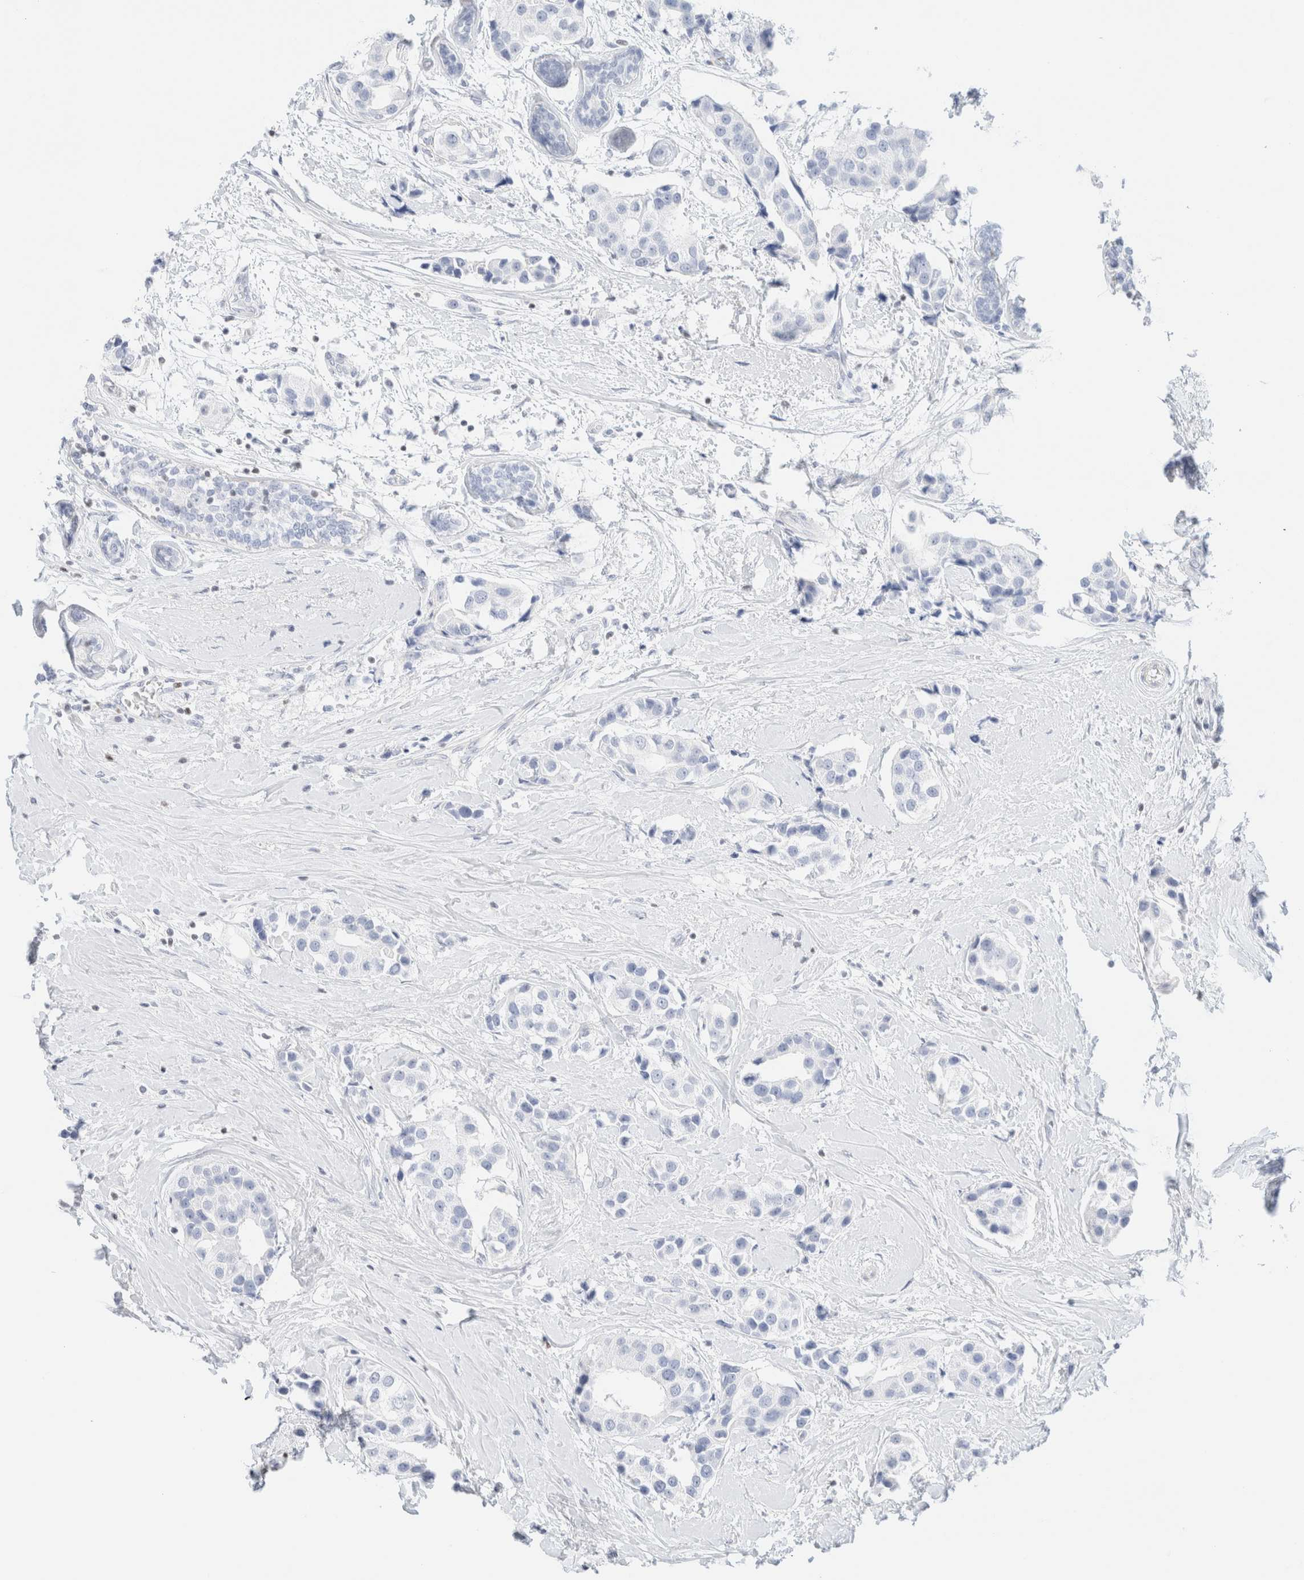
{"staining": {"intensity": "negative", "quantity": "none", "location": "none"}, "tissue": "breast cancer", "cell_type": "Tumor cells", "image_type": "cancer", "snomed": [{"axis": "morphology", "description": "Normal tissue, NOS"}, {"axis": "morphology", "description": "Duct carcinoma"}, {"axis": "topography", "description": "Breast"}], "caption": "This photomicrograph is of breast cancer stained with immunohistochemistry (IHC) to label a protein in brown with the nuclei are counter-stained blue. There is no expression in tumor cells. The staining was performed using DAB (3,3'-diaminobenzidine) to visualize the protein expression in brown, while the nuclei were stained in blue with hematoxylin (Magnification: 20x).", "gene": "IKZF3", "patient": {"sex": "female", "age": 39}}